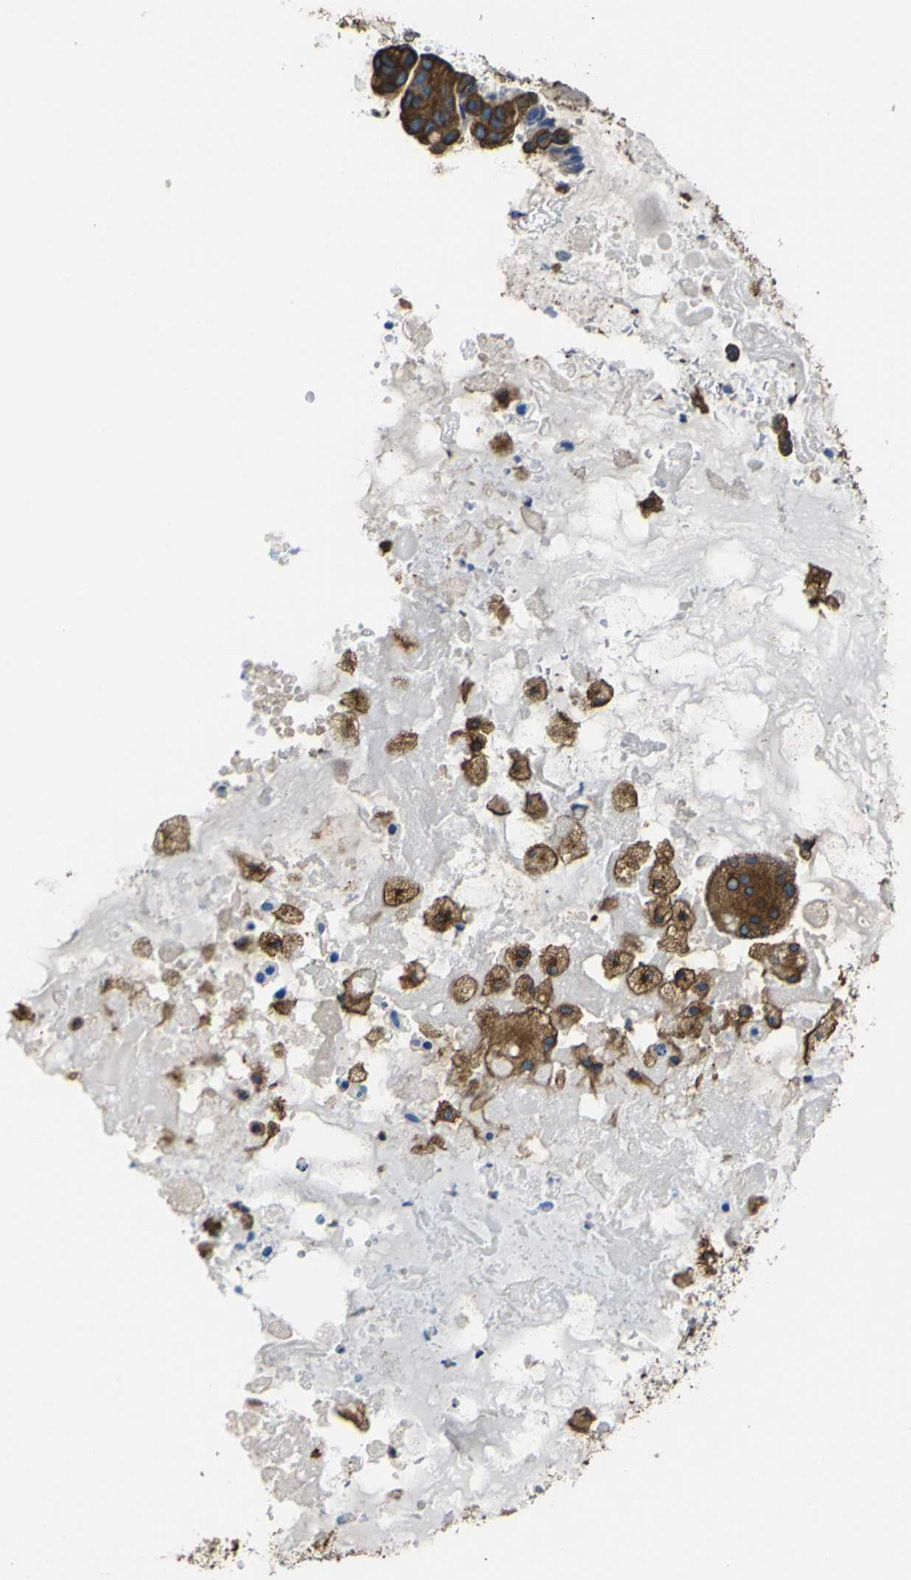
{"staining": {"intensity": "strong", "quantity": ">75%", "location": "cytoplasmic/membranous"}, "tissue": "ovarian cancer", "cell_type": "Tumor cells", "image_type": "cancer", "snomed": [{"axis": "morphology", "description": "Cystadenocarcinoma, mucinous, NOS"}, {"axis": "topography", "description": "Ovary"}], "caption": "The histopathology image reveals a brown stain indicating the presence of a protein in the cytoplasmic/membranous of tumor cells in mucinous cystadenocarcinoma (ovarian).", "gene": "TUBB", "patient": {"sex": "female", "age": 80}}